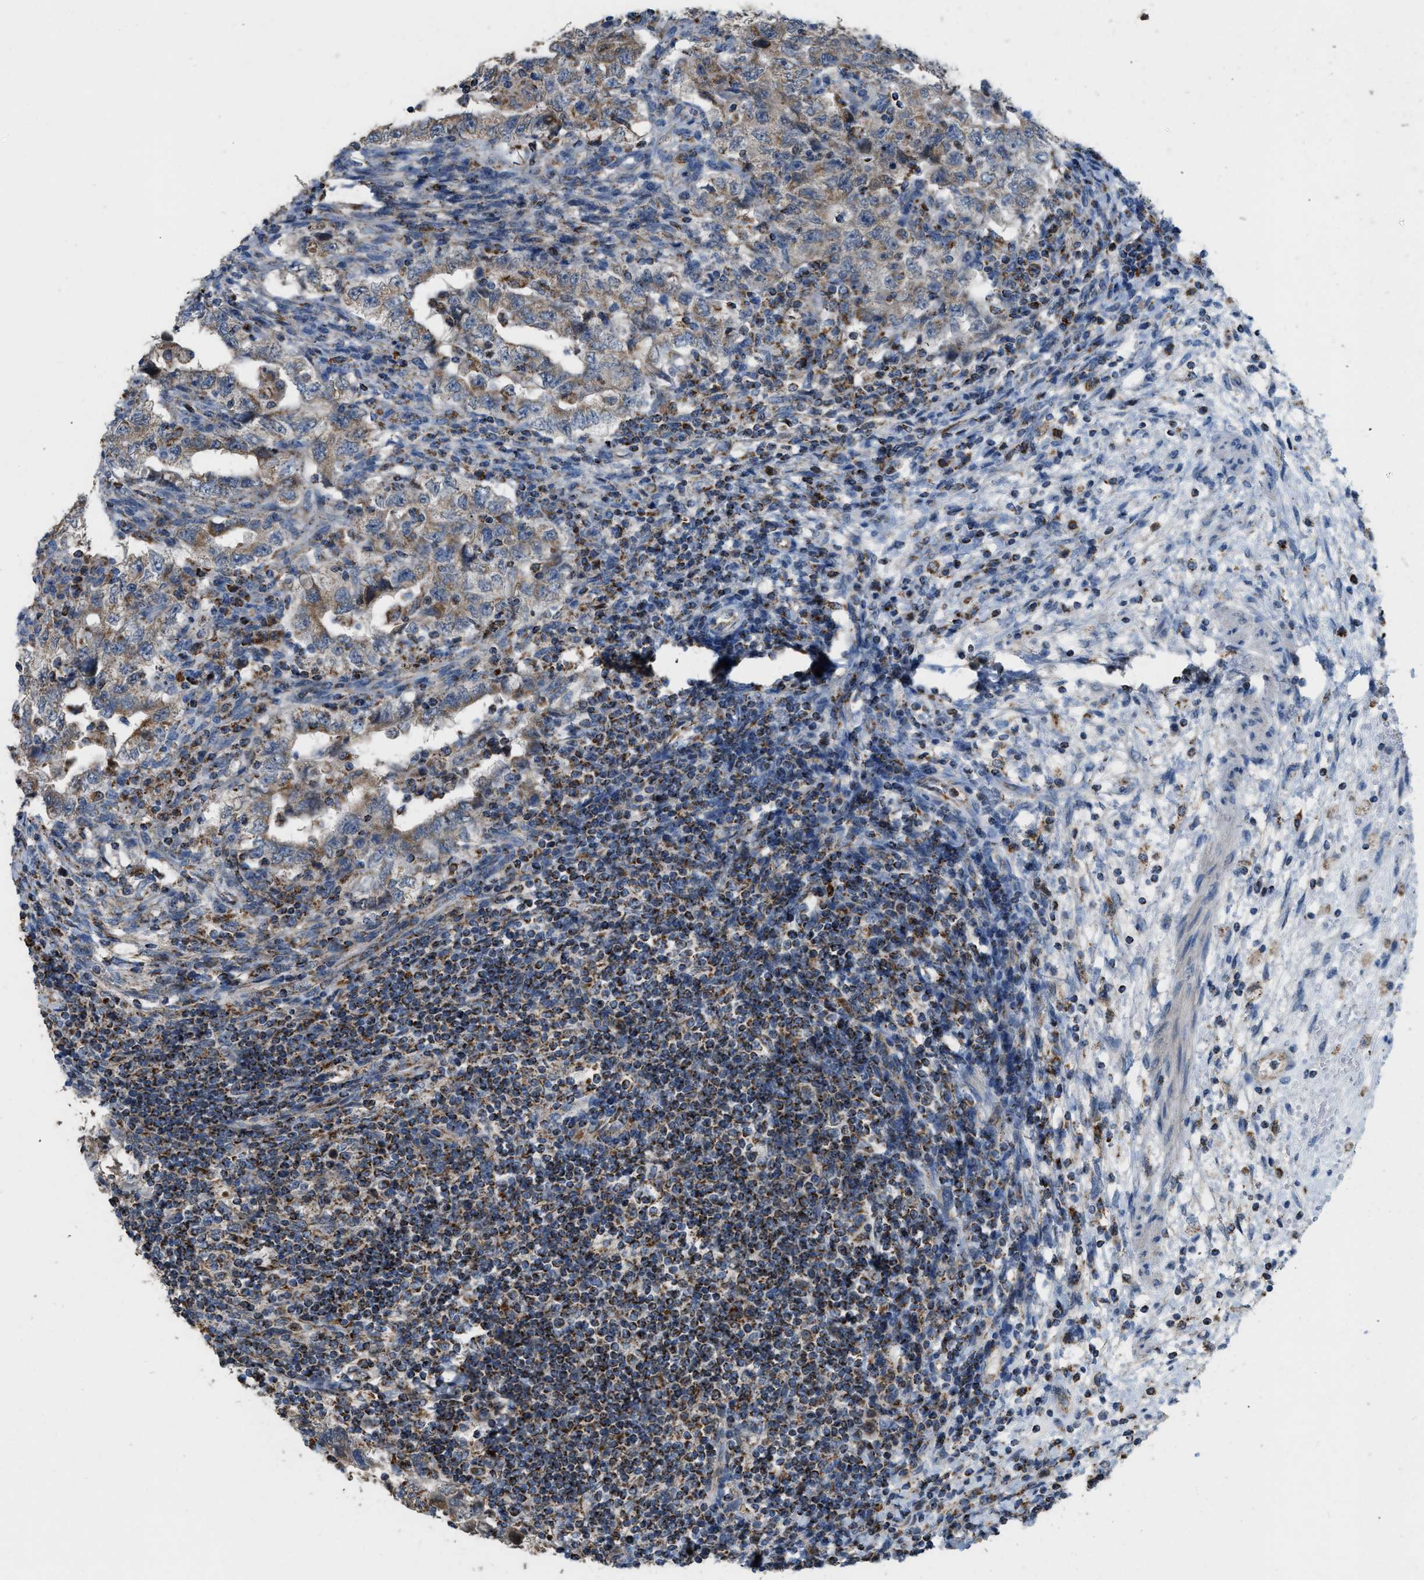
{"staining": {"intensity": "weak", "quantity": ">75%", "location": "cytoplasmic/membranous"}, "tissue": "testis cancer", "cell_type": "Tumor cells", "image_type": "cancer", "snomed": [{"axis": "morphology", "description": "Carcinoma, Embryonal, NOS"}, {"axis": "topography", "description": "Testis"}], "caption": "Approximately >75% of tumor cells in human embryonal carcinoma (testis) display weak cytoplasmic/membranous protein positivity as visualized by brown immunohistochemical staining.", "gene": "ETFB", "patient": {"sex": "male", "age": 26}}